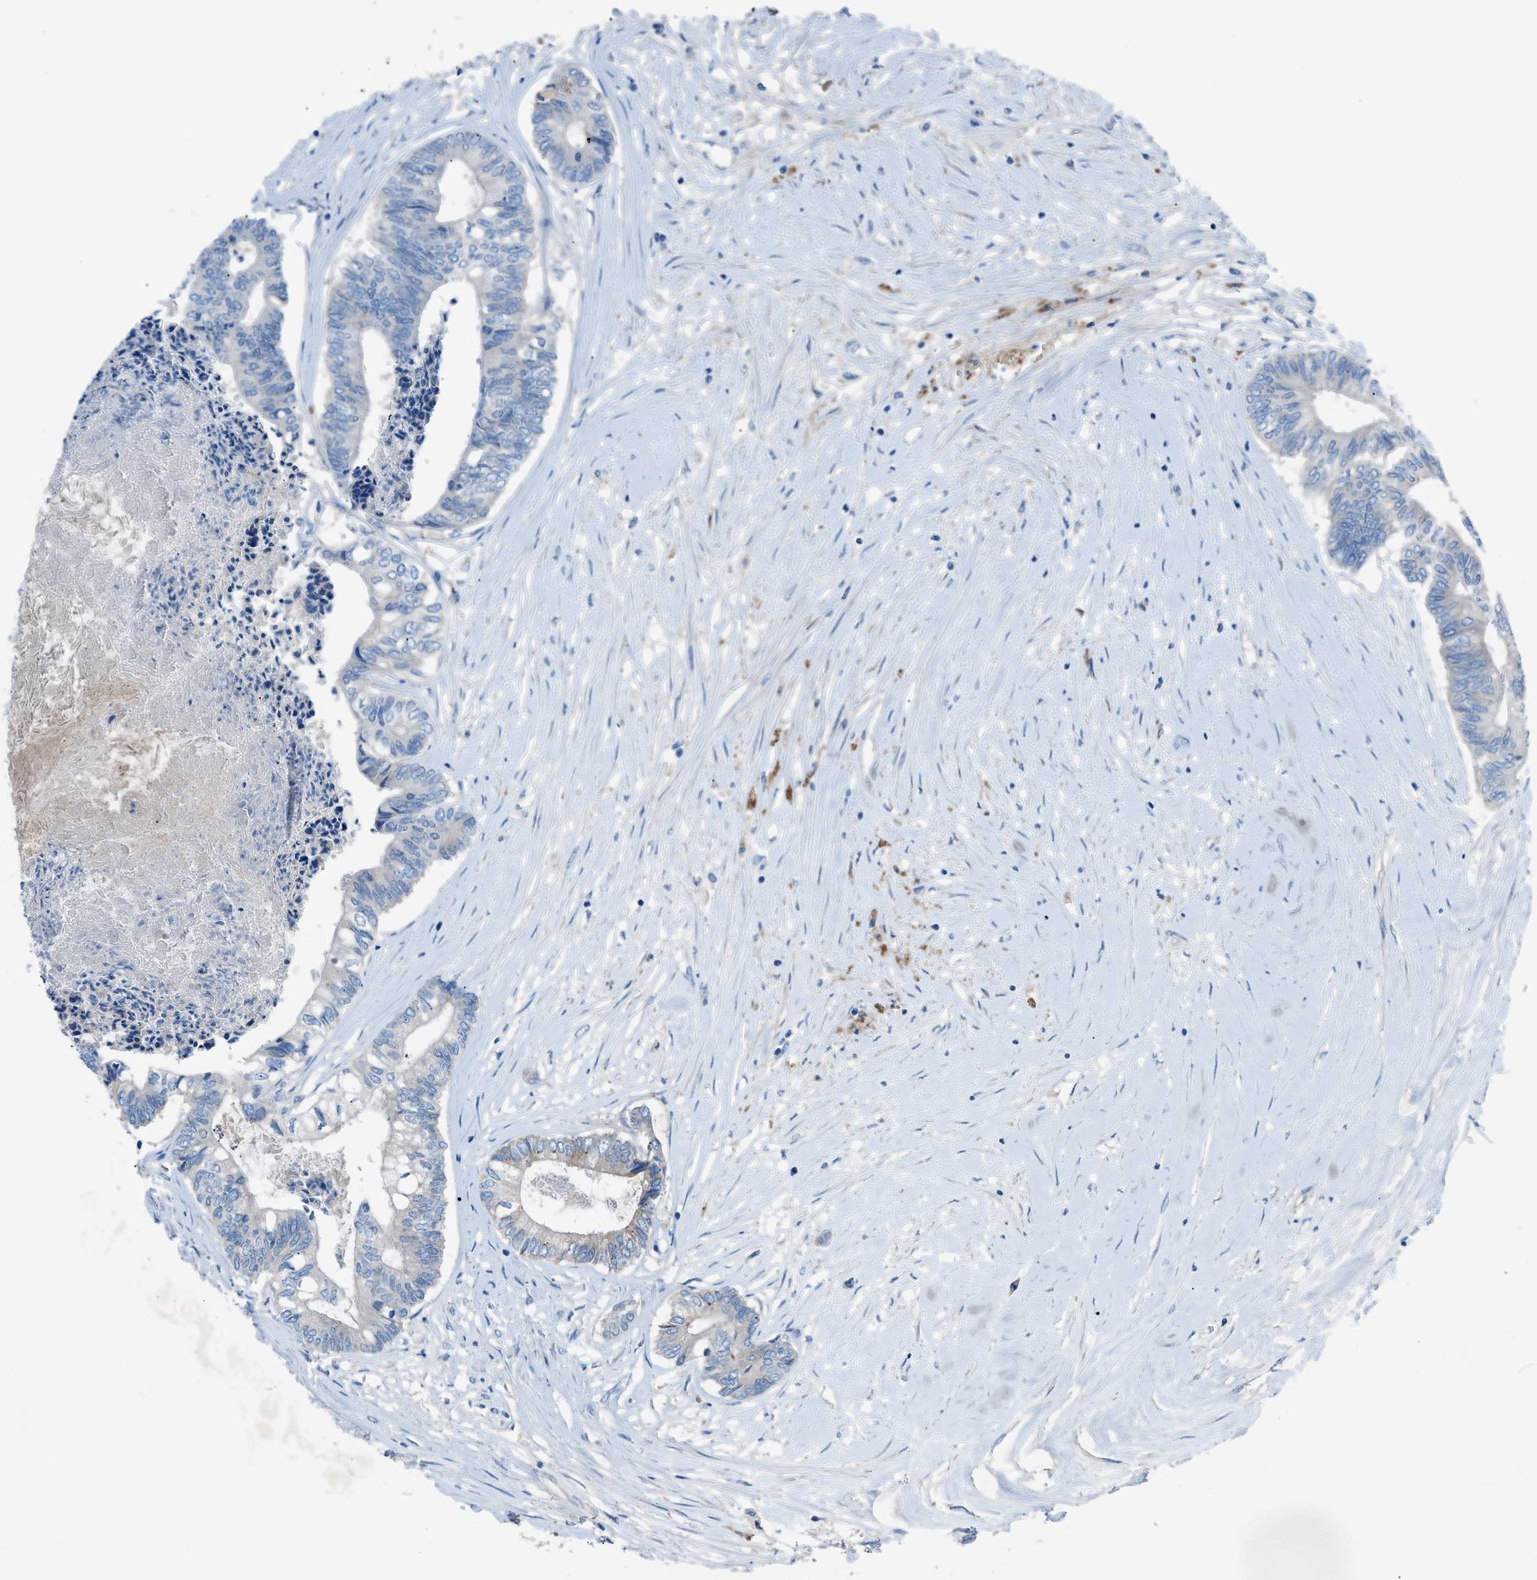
{"staining": {"intensity": "negative", "quantity": "none", "location": "none"}, "tissue": "colorectal cancer", "cell_type": "Tumor cells", "image_type": "cancer", "snomed": [{"axis": "morphology", "description": "Adenocarcinoma, NOS"}, {"axis": "topography", "description": "Rectum"}], "caption": "Tumor cells show no significant expression in adenocarcinoma (colorectal).", "gene": "C5AR2", "patient": {"sex": "male", "age": 63}}